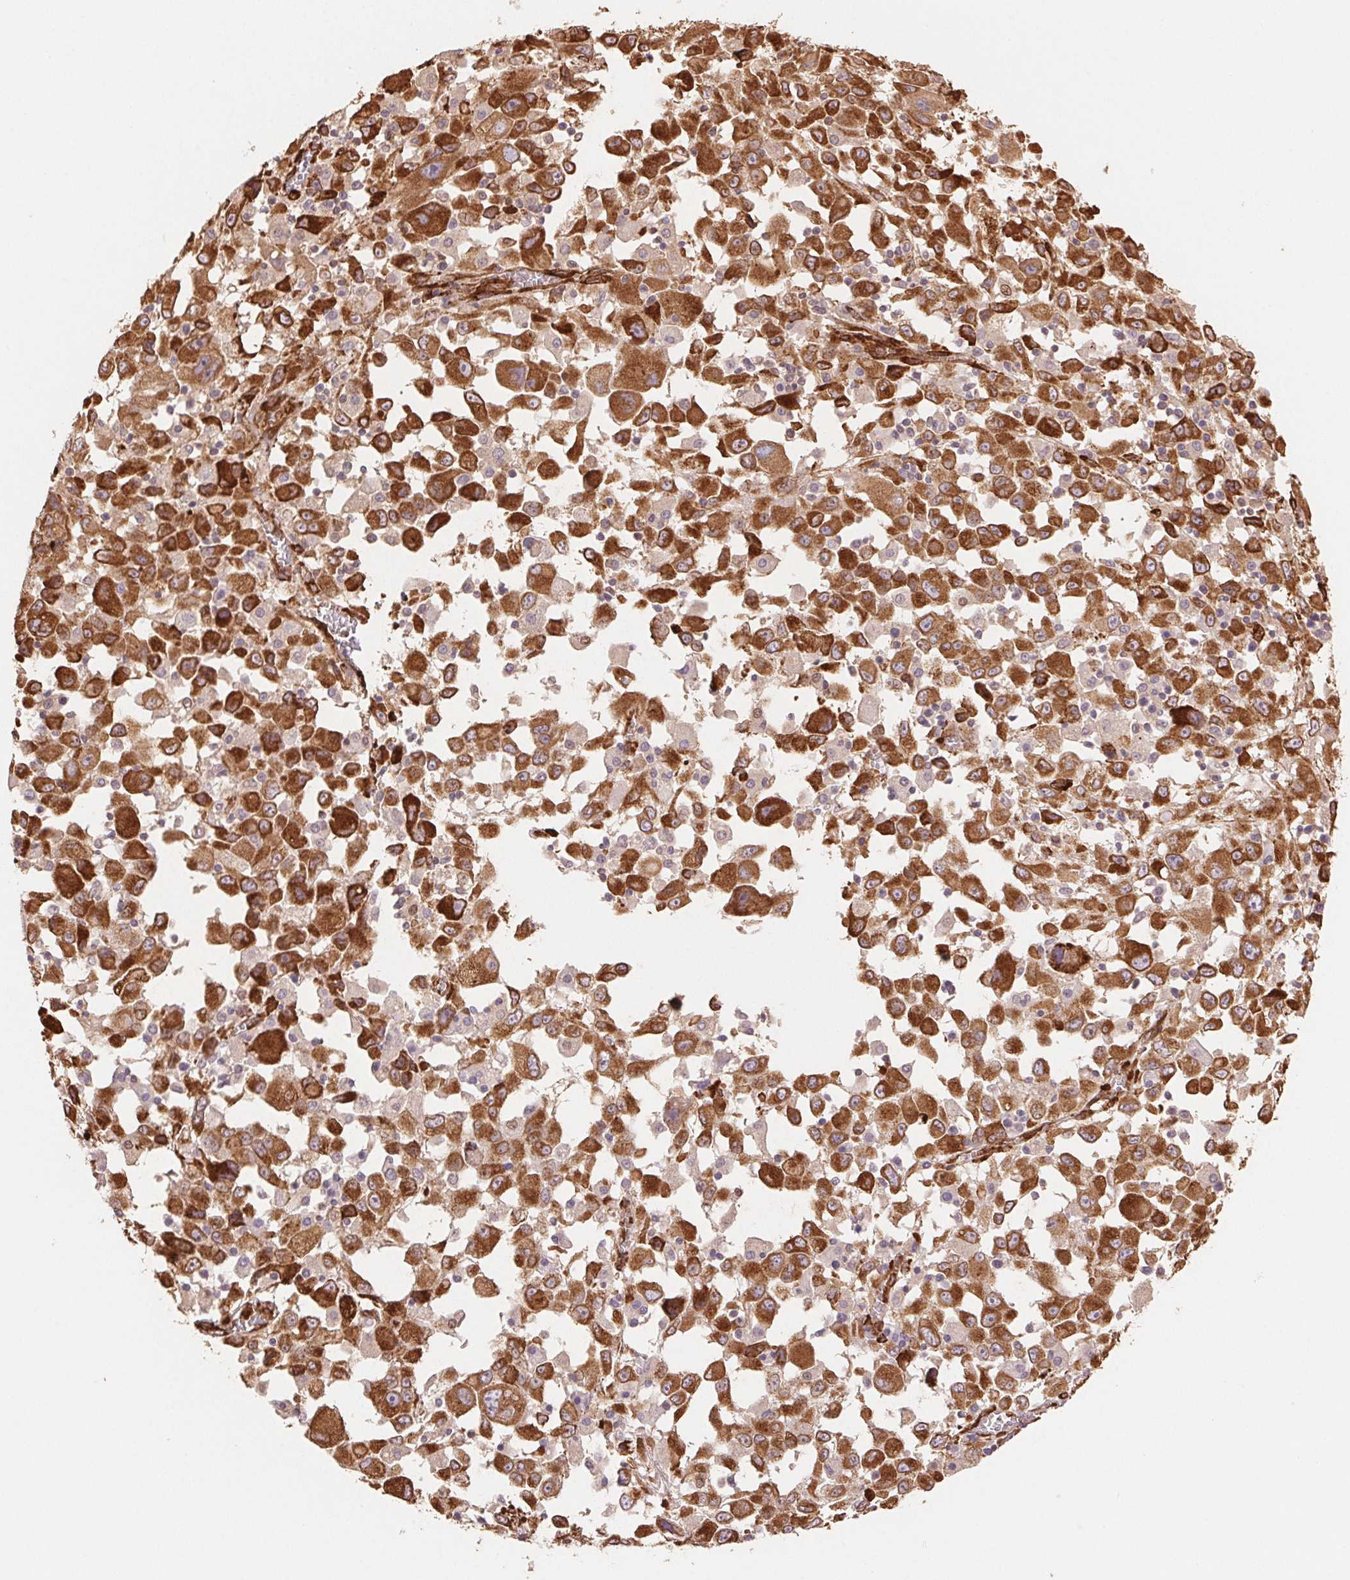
{"staining": {"intensity": "strong", "quantity": ">75%", "location": "cytoplasmic/membranous"}, "tissue": "melanoma", "cell_type": "Tumor cells", "image_type": "cancer", "snomed": [{"axis": "morphology", "description": "Malignant melanoma, Metastatic site"}, {"axis": "topography", "description": "Soft tissue"}], "caption": "The immunohistochemical stain shows strong cytoplasmic/membranous staining in tumor cells of melanoma tissue.", "gene": "FKBP10", "patient": {"sex": "male", "age": 50}}